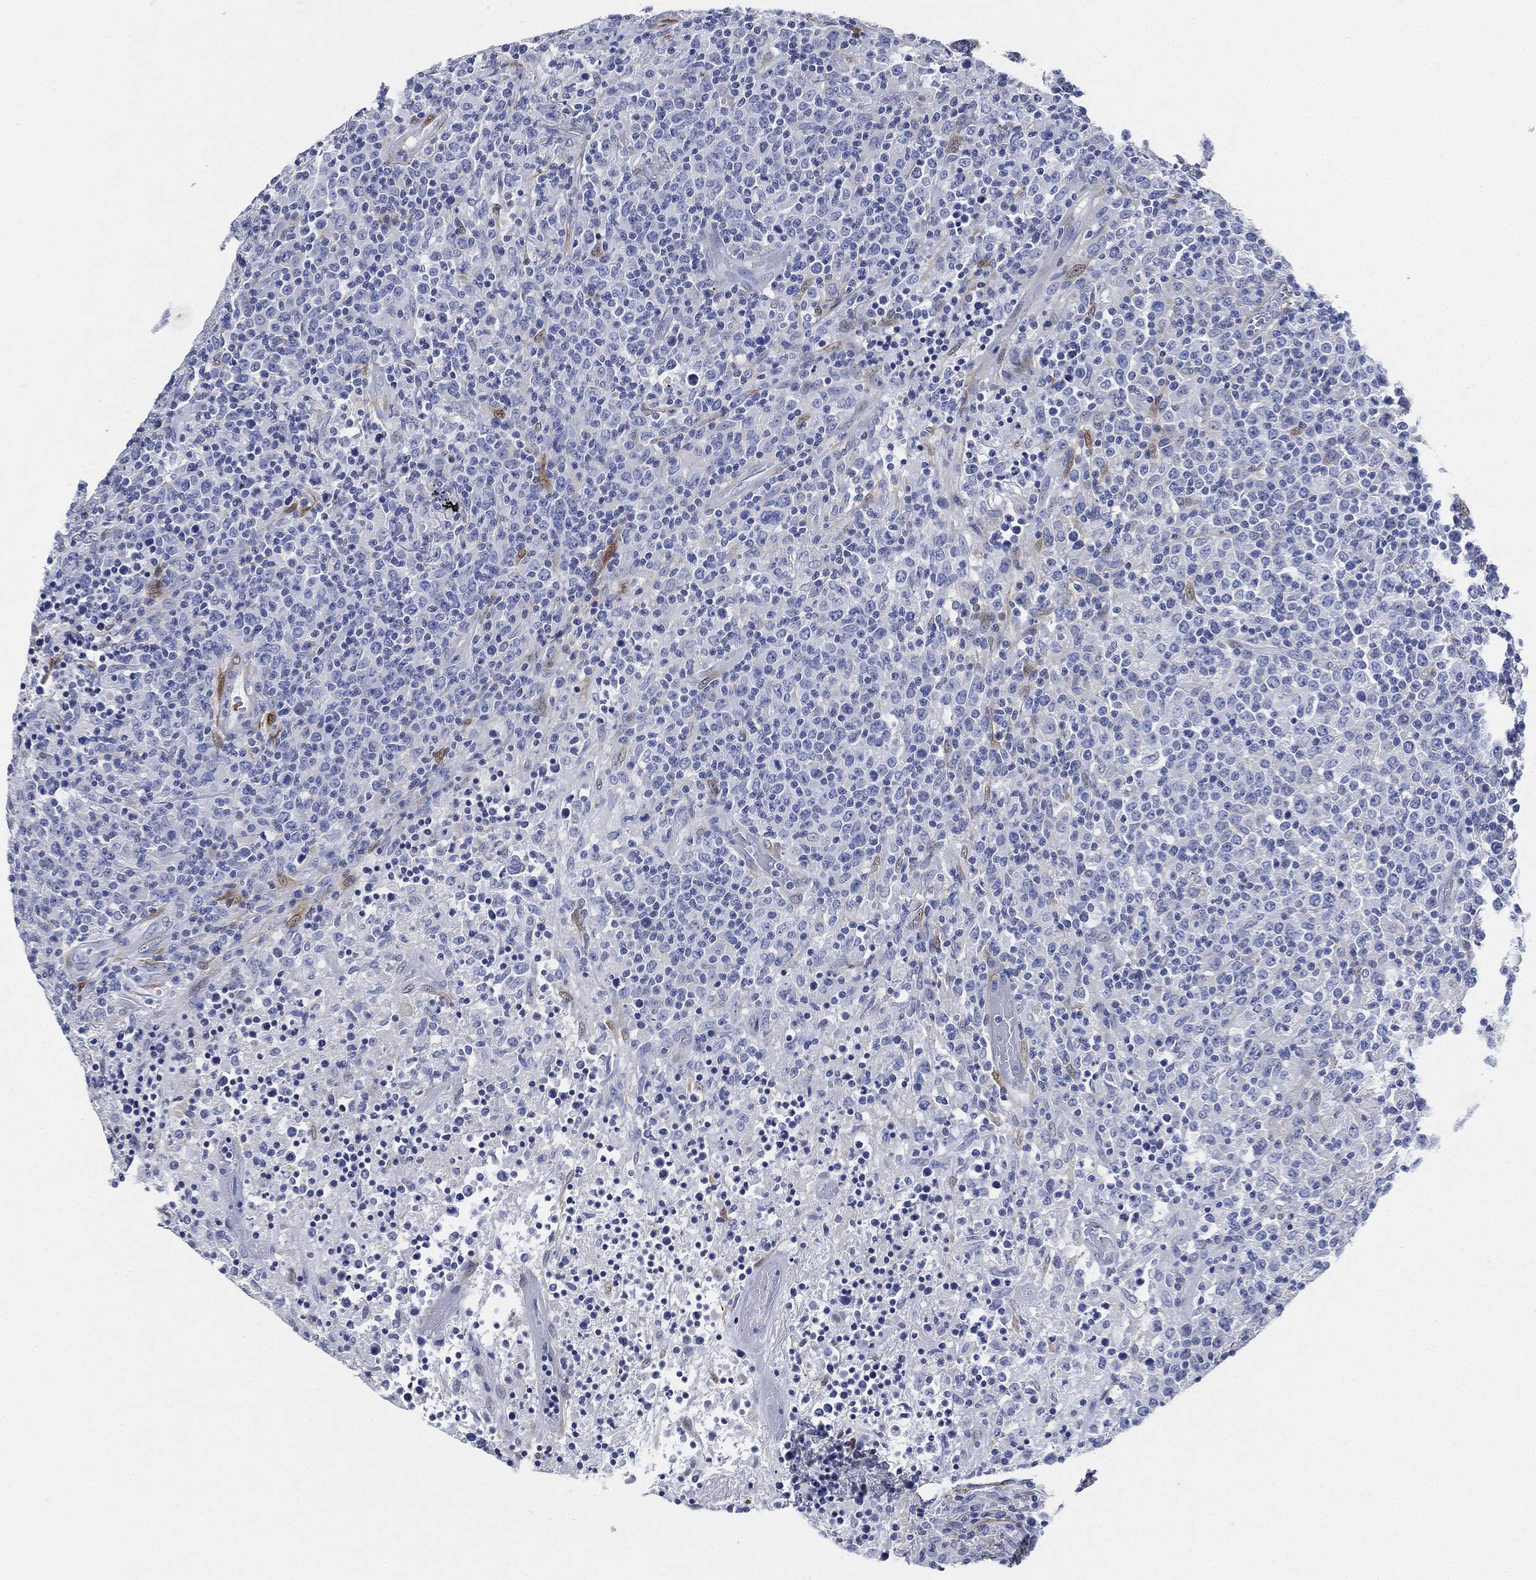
{"staining": {"intensity": "negative", "quantity": "none", "location": "none"}, "tissue": "lymphoma", "cell_type": "Tumor cells", "image_type": "cancer", "snomed": [{"axis": "morphology", "description": "Malignant lymphoma, non-Hodgkin's type, High grade"}, {"axis": "topography", "description": "Lung"}], "caption": "Immunohistochemistry (IHC) photomicrograph of neoplastic tissue: lymphoma stained with DAB displays no significant protein positivity in tumor cells. (Brightfield microscopy of DAB (3,3'-diaminobenzidine) immunohistochemistry at high magnification).", "gene": "TAGLN", "patient": {"sex": "male", "age": 79}}